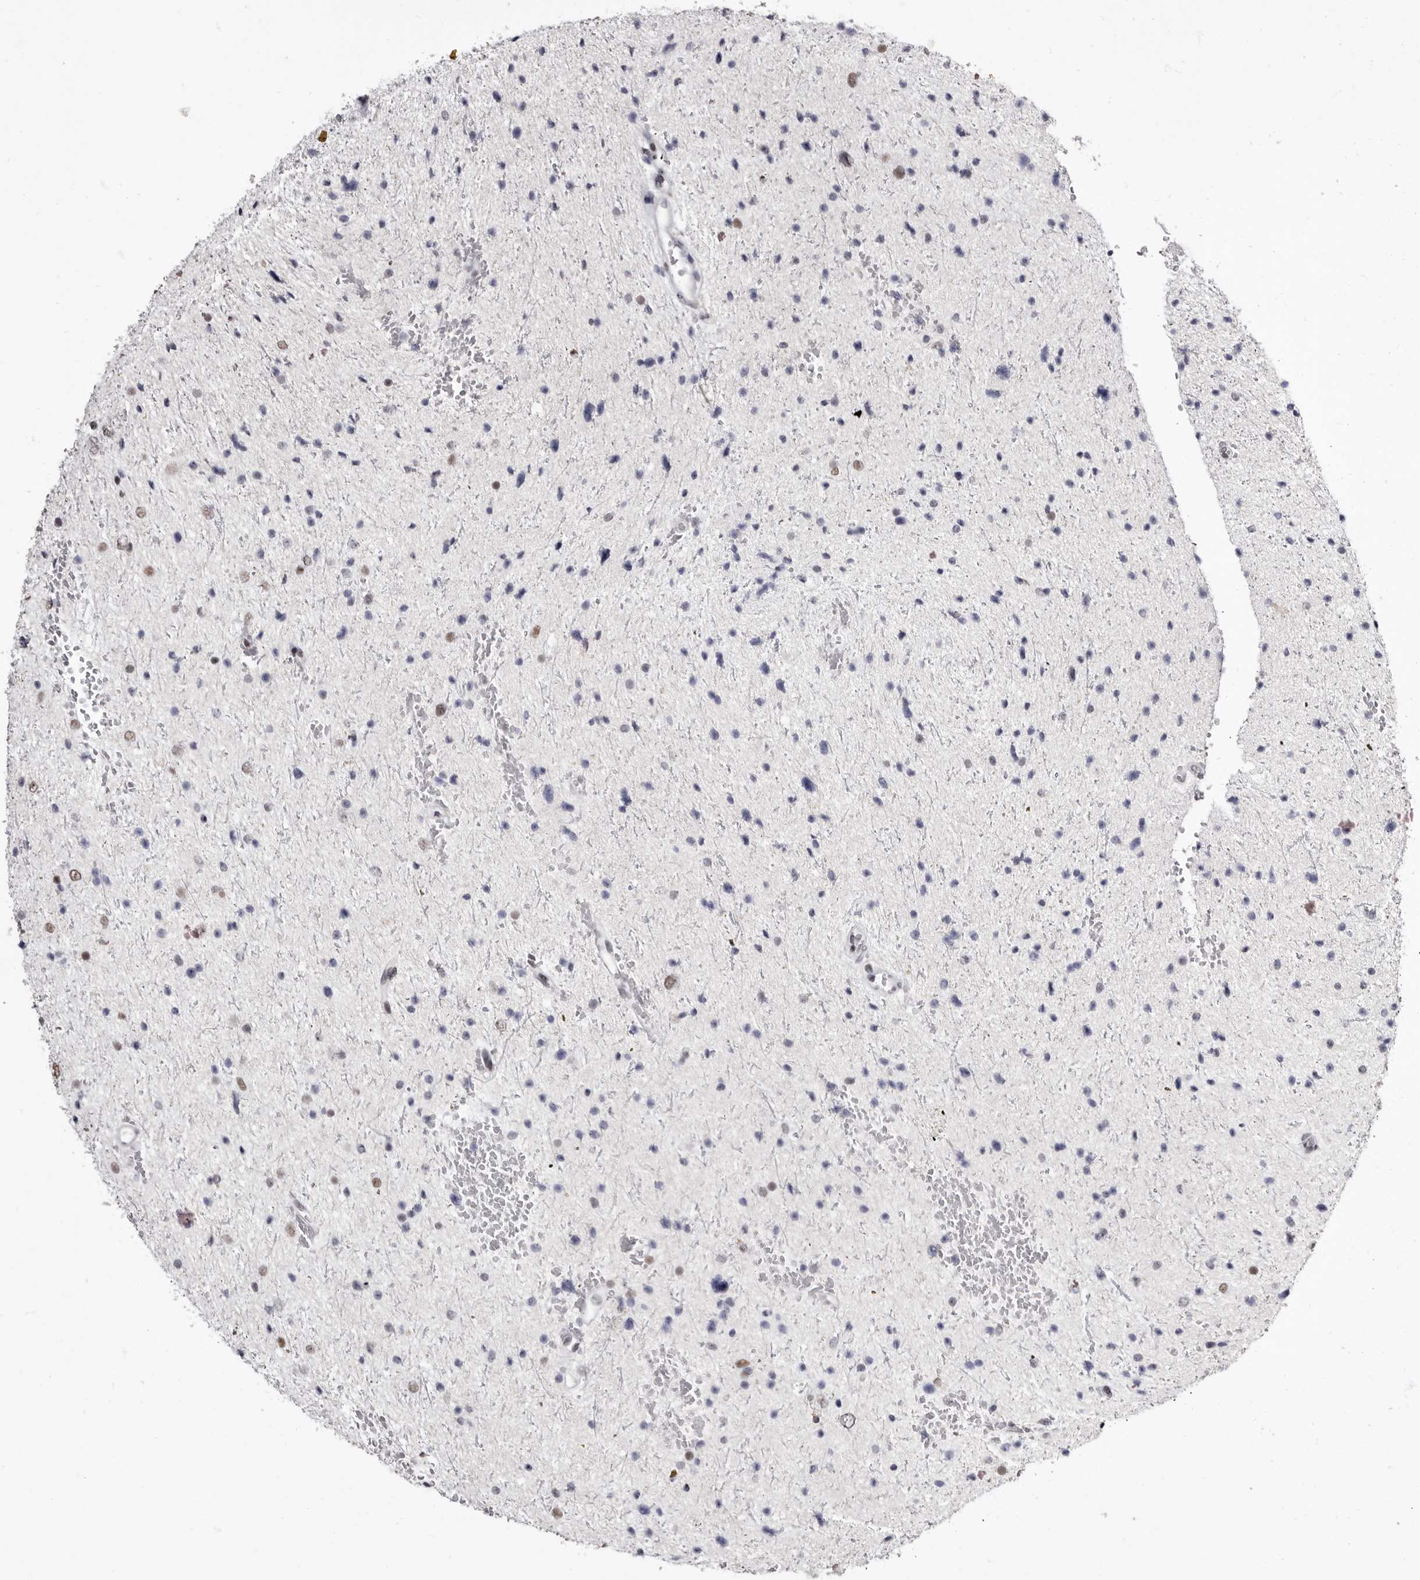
{"staining": {"intensity": "weak", "quantity": "<25%", "location": "nuclear"}, "tissue": "glioma", "cell_type": "Tumor cells", "image_type": "cancer", "snomed": [{"axis": "morphology", "description": "Glioma, malignant, Low grade"}, {"axis": "topography", "description": "Brain"}], "caption": "IHC micrograph of glioma stained for a protein (brown), which demonstrates no staining in tumor cells.", "gene": "ZNF326", "patient": {"sex": "female", "age": 37}}